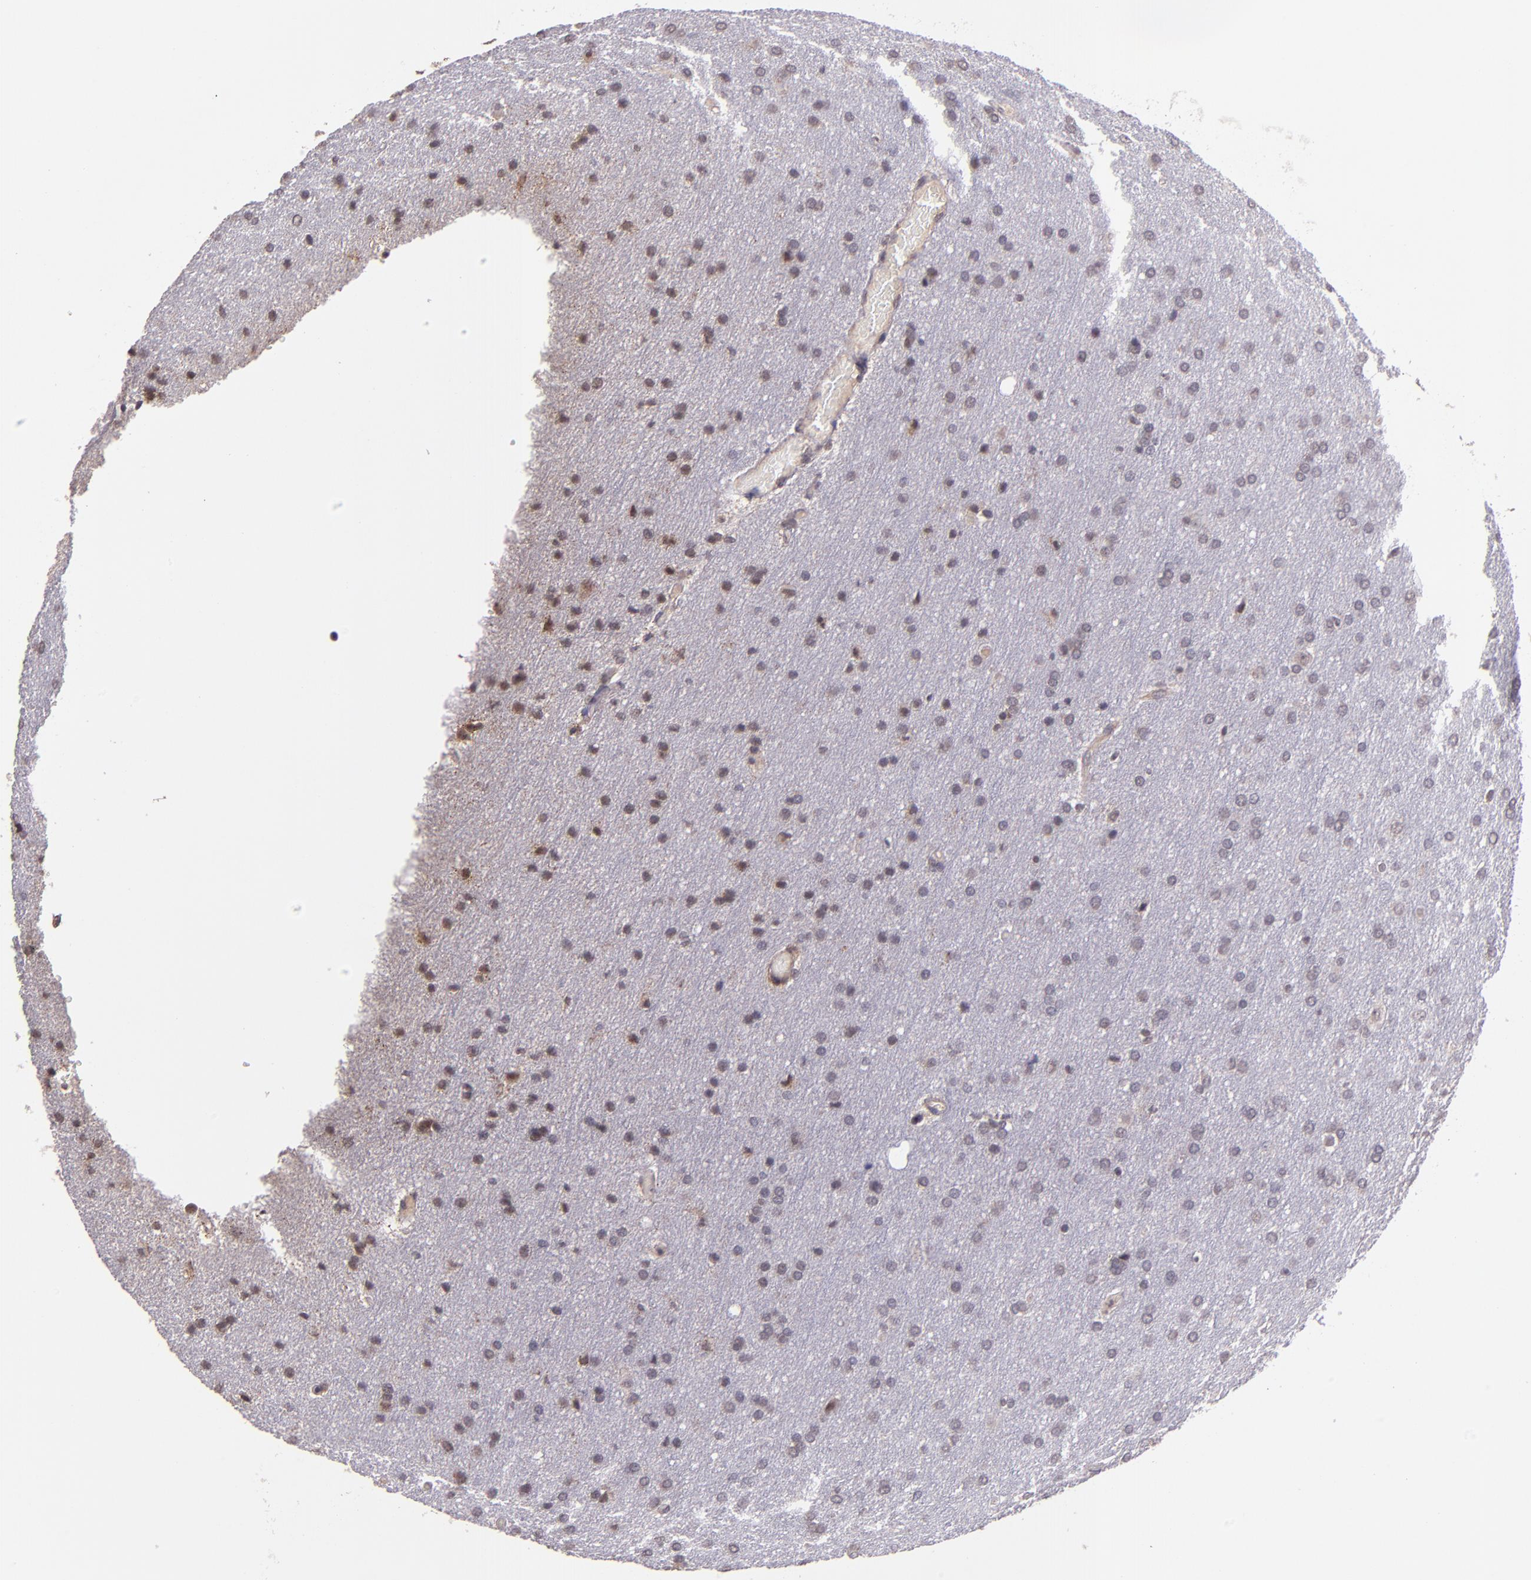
{"staining": {"intensity": "weak", "quantity": "<25%", "location": "cytoplasmic/membranous"}, "tissue": "glioma", "cell_type": "Tumor cells", "image_type": "cancer", "snomed": [{"axis": "morphology", "description": "Glioma, malignant, Low grade"}, {"axis": "topography", "description": "Brain"}], "caption": "Immunohistochemistry photomicrograph of neoplastic tissue: human malignant glioma (low-grade) stained with DAB exhibits no significant protein expression in tumor cells.", "gene": "TAF7L", "patient": {"sex": "female", "age": 32}}